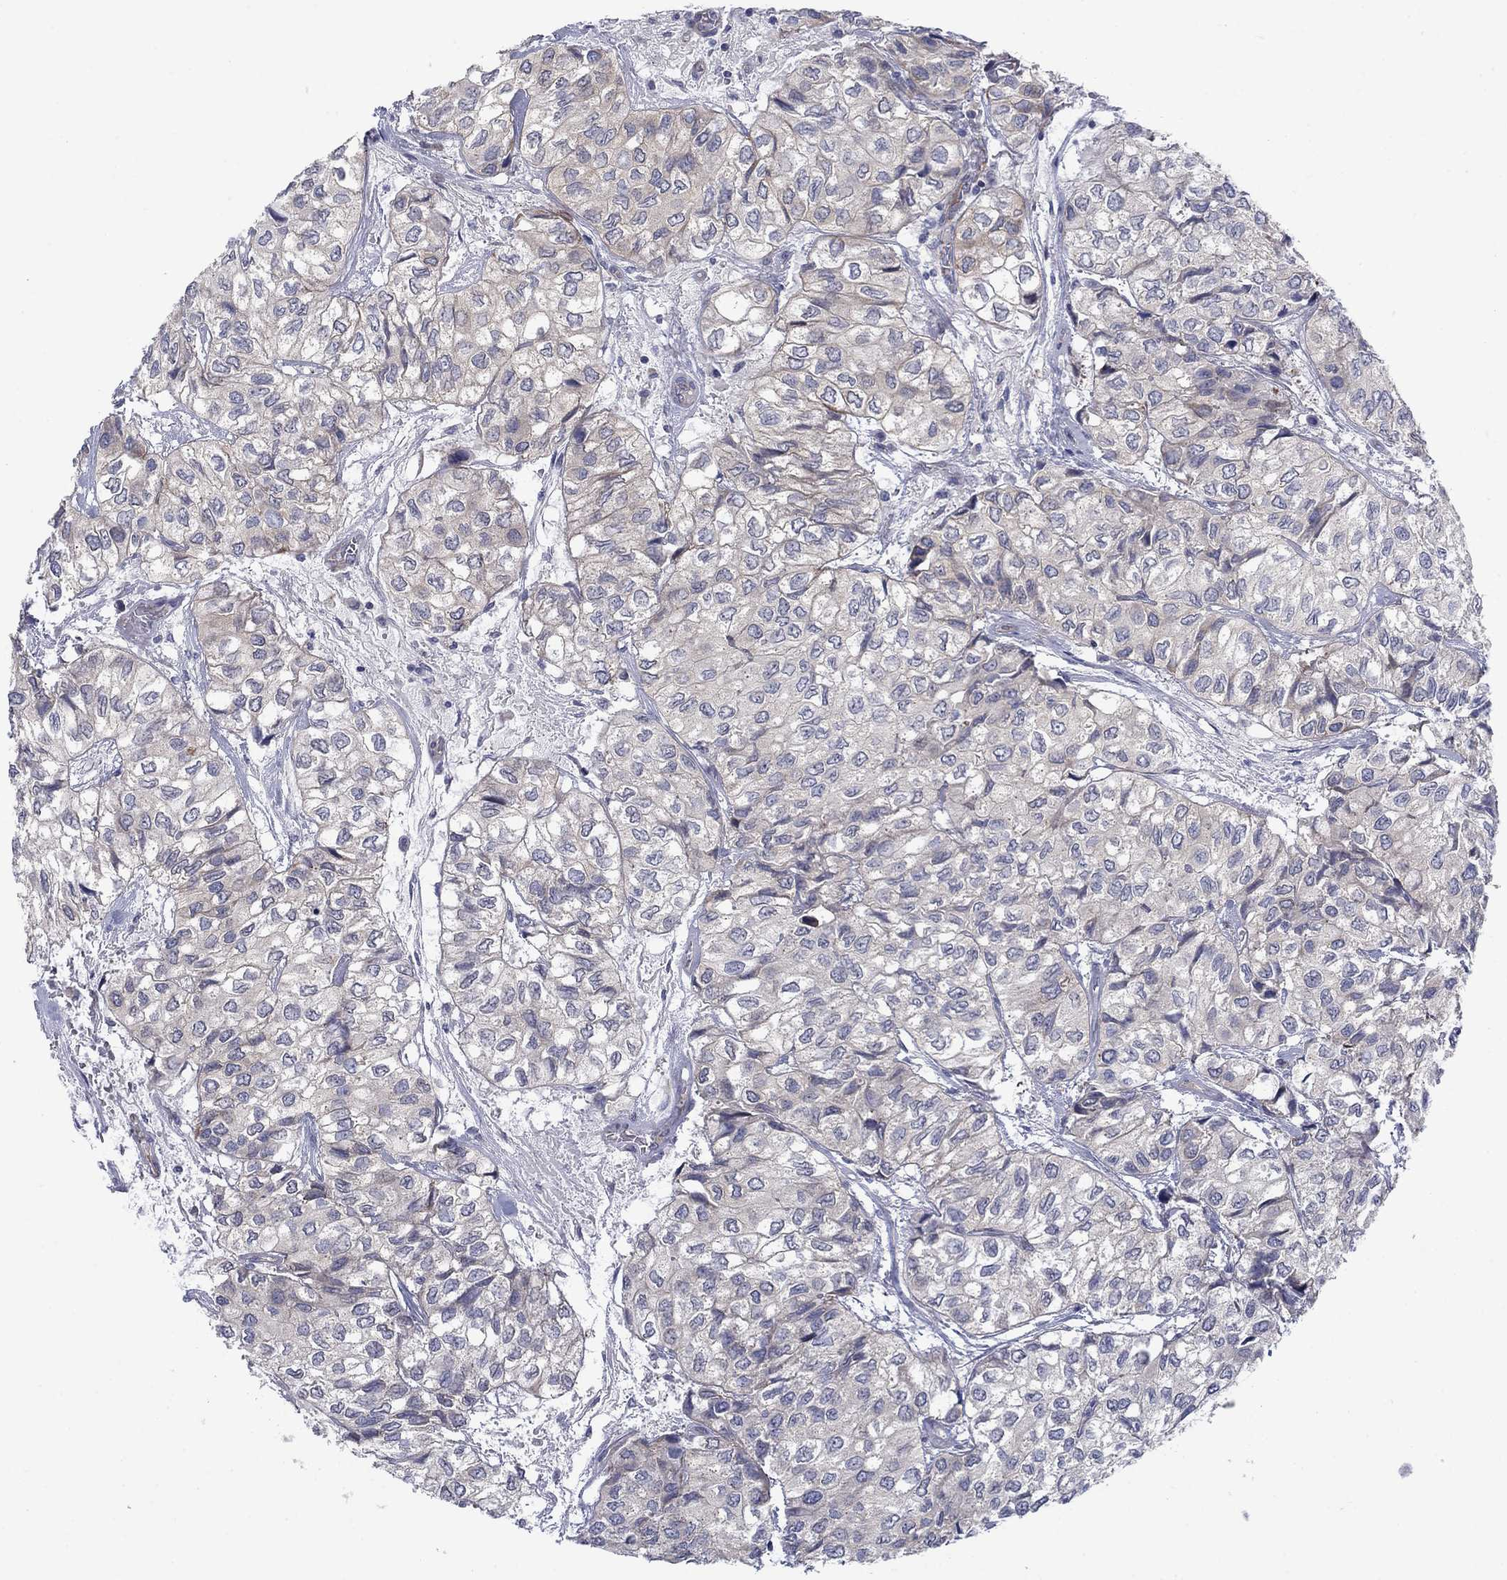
{"staining": {"intensity": "negative", "quantity": "none", "location": "none"}, "tissue": "urothelial cancer", "cell_type": "Tumor cells", "image_type": "cancer", "snomed": [{"axis": "morphology", "description": "Urothelial carcinoma, High grade"}, {"axis": "topography", "description": "Urinary bladder"}], "caption": "Immunohistochemistry photomicrograph of neoplastic tissue: urothelial cancer stained with DAB exhibits no significant protein staining in tumor cells.", "gene": "FXR1", "patient": {"sex": "male", "age": 73}}